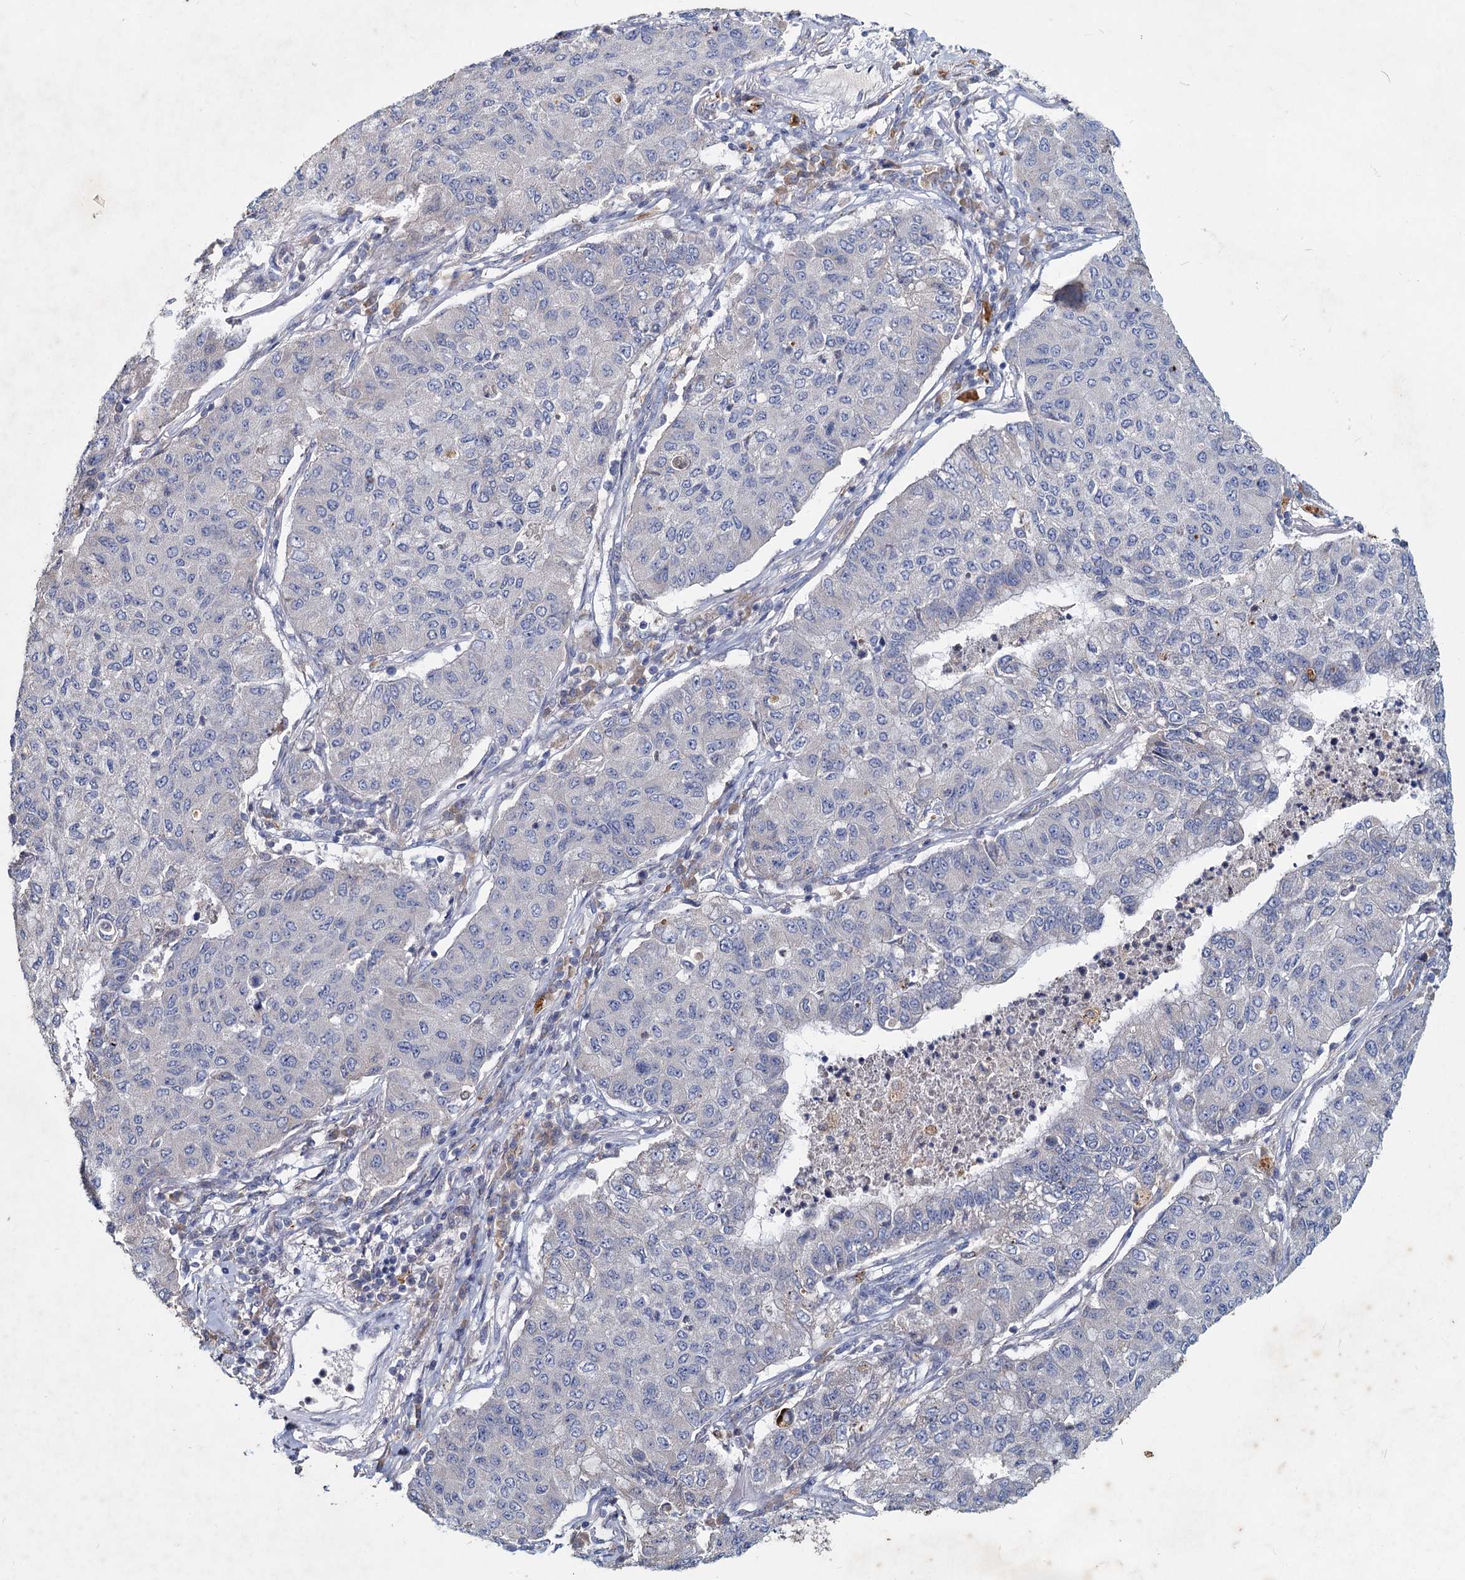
{"staining": {"intensity": "negative", "quantity": "none", "location": "none"}, "tissue": "lung cancer", "cell_type": "Tumor cells", "image_type": "cancer", "snomed": [{"axis": "morphology", "description": "Squamous cell carcinoma, NOS"}, {"axis": "topography", "description": "Lung"}], "caption": "The photomicrograph demonstrates no significant positivity in tumor cells of squamous cell carcinoma (lung).", "gene": "TMX2", "patient": {"sex": "male", "age": 74}}